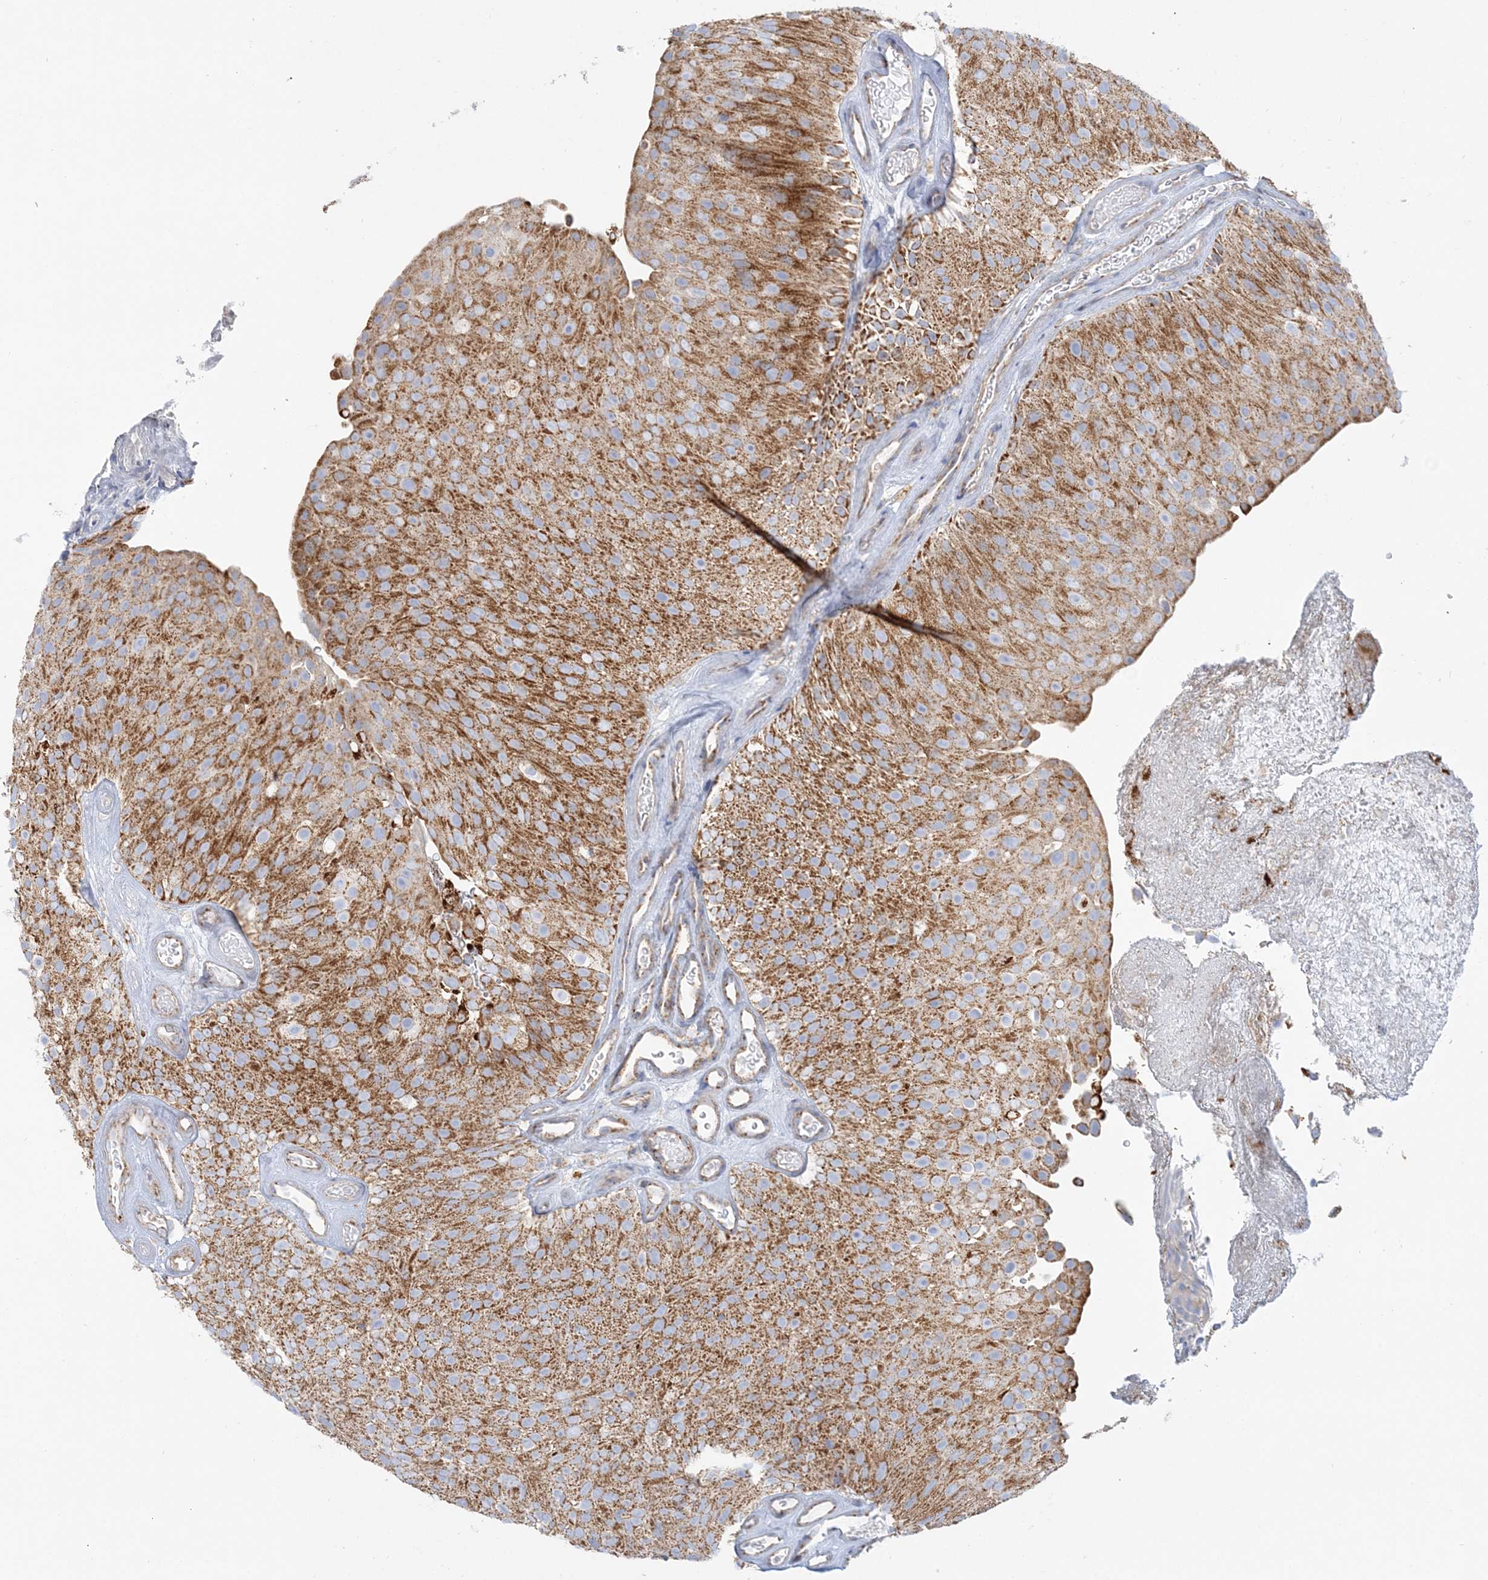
{"staining": {"intensity": "strong", "quantity": ">75%", "location": "cytoplasmic/membranous"}, "tissue": "urothelial cancer", "cell_type": "Tumor cells", "image_type": "cancer", "snomed": [{"axis": "morphology", "description": "Urothelial carcinoma, Low grade"}, {"axis": "topography", "description": "Urinary bladder"}], "caption": "Strong cytoplasmic/membranous protein staining is identified in approximately >75% of tumor cells in urothelial cancer. Using DAB (brown) and hematoxylin (blue) stains, captured at high magnification using brightfield microscopy.", "gene": "TBC1D14", "patient": {"sex": "male", "age": 78}}